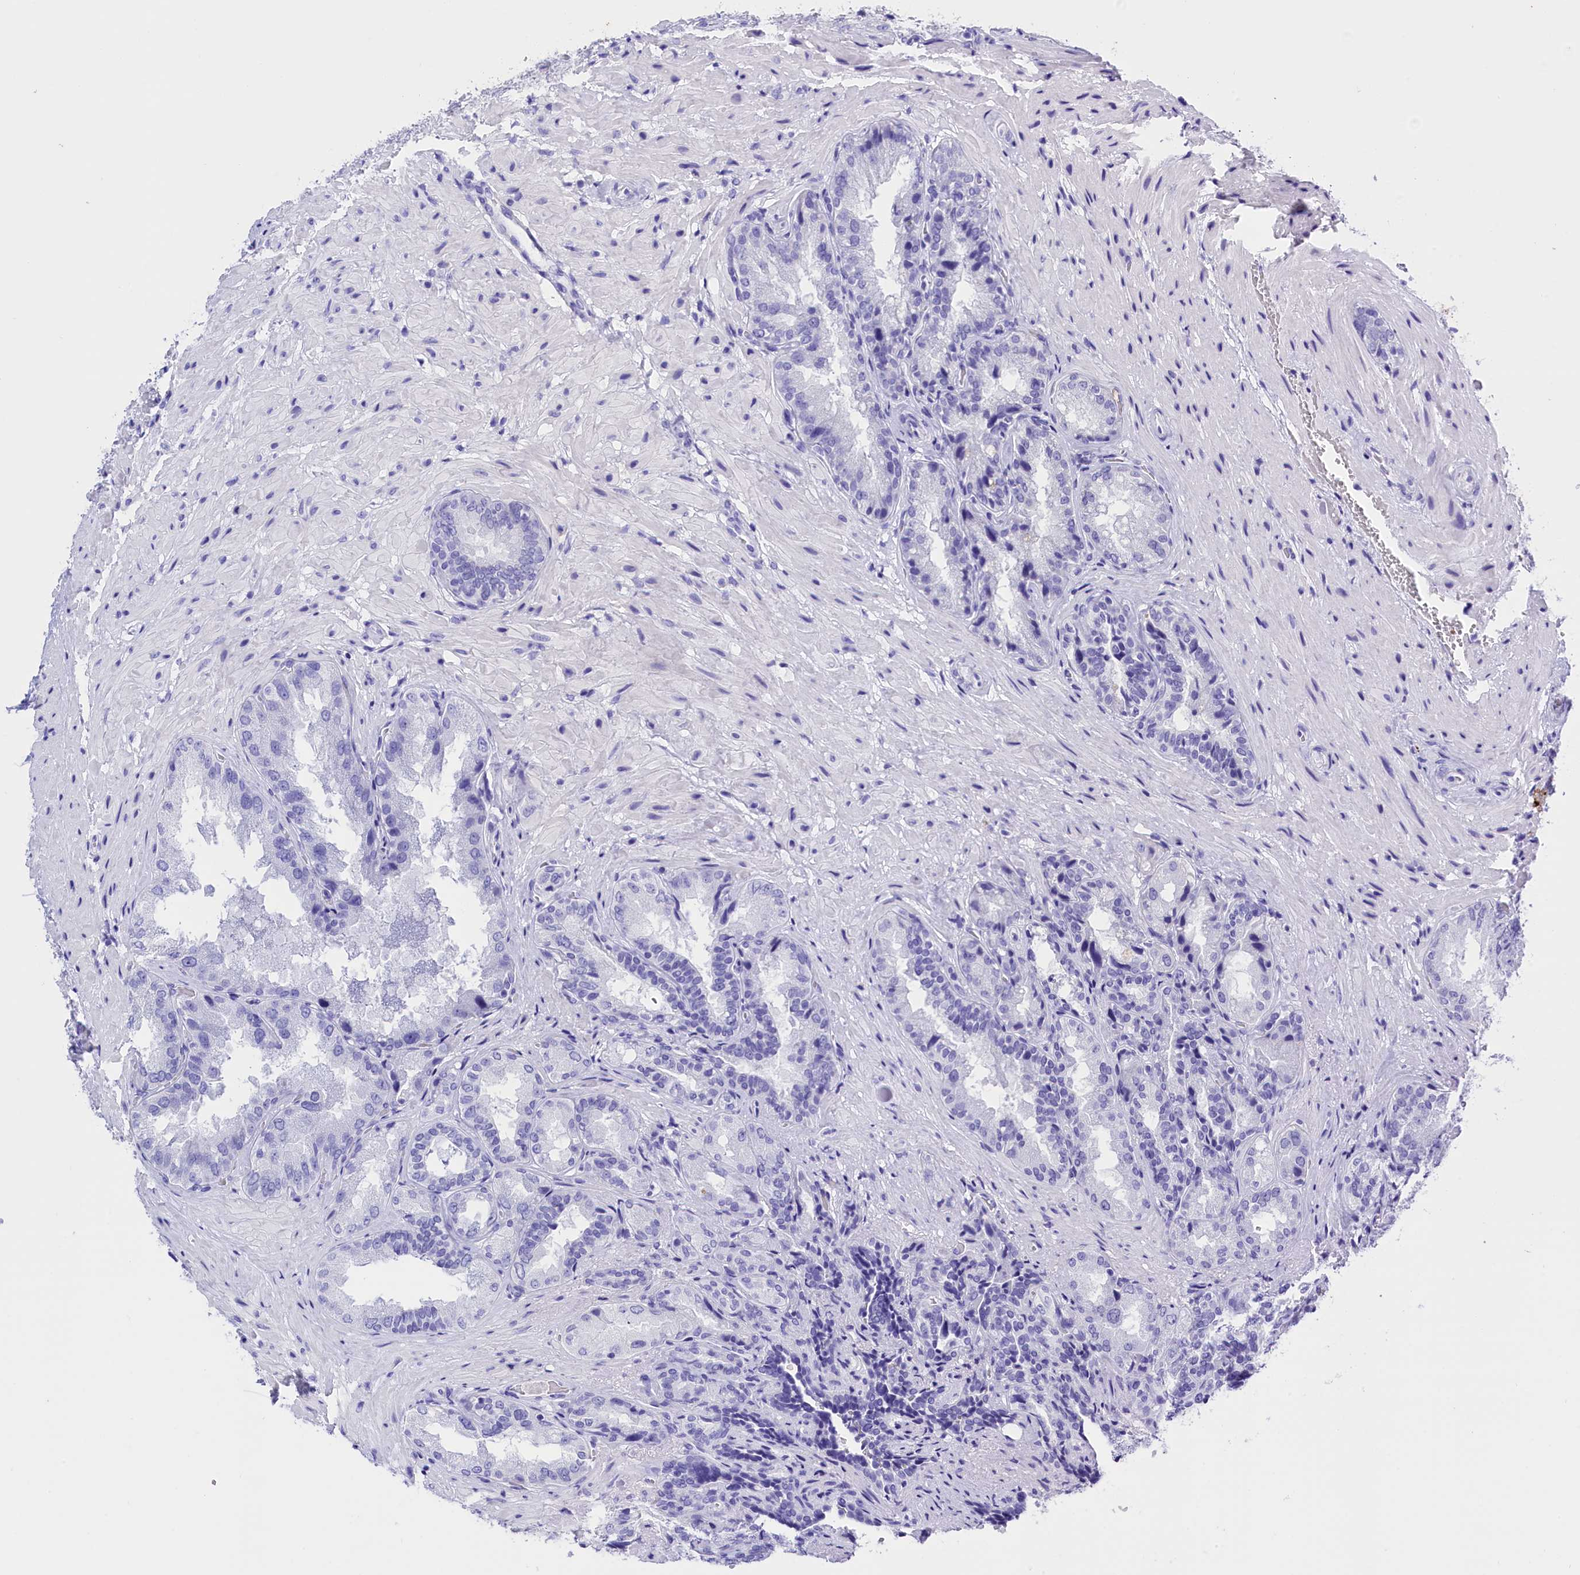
{"staining": {"intensity": "negative", "quantity": "none", "location": "none"}, "tissue": "seminal vesicle", "cell_type": "Glandular cells", "image_type": "normal", "snomed": [{"axis": "morphology", "description": "Normal tissue, NOS"}, {"axis": "topography", "description": "Seminal veicle"}, {"axis": "topography", "description": "Peripheral nerve tissue"}], "caption": "DAB immunohistochemical staining of unremarkable seminal vesicle shows no significant positivity in glandular cells. (Stains: DAB IHC with hematoxylin counter stain, Microscopy: brightfield microscopy at high magnification).", "gene": "CLC", "patient": {"sex": "male", "age": 63}}